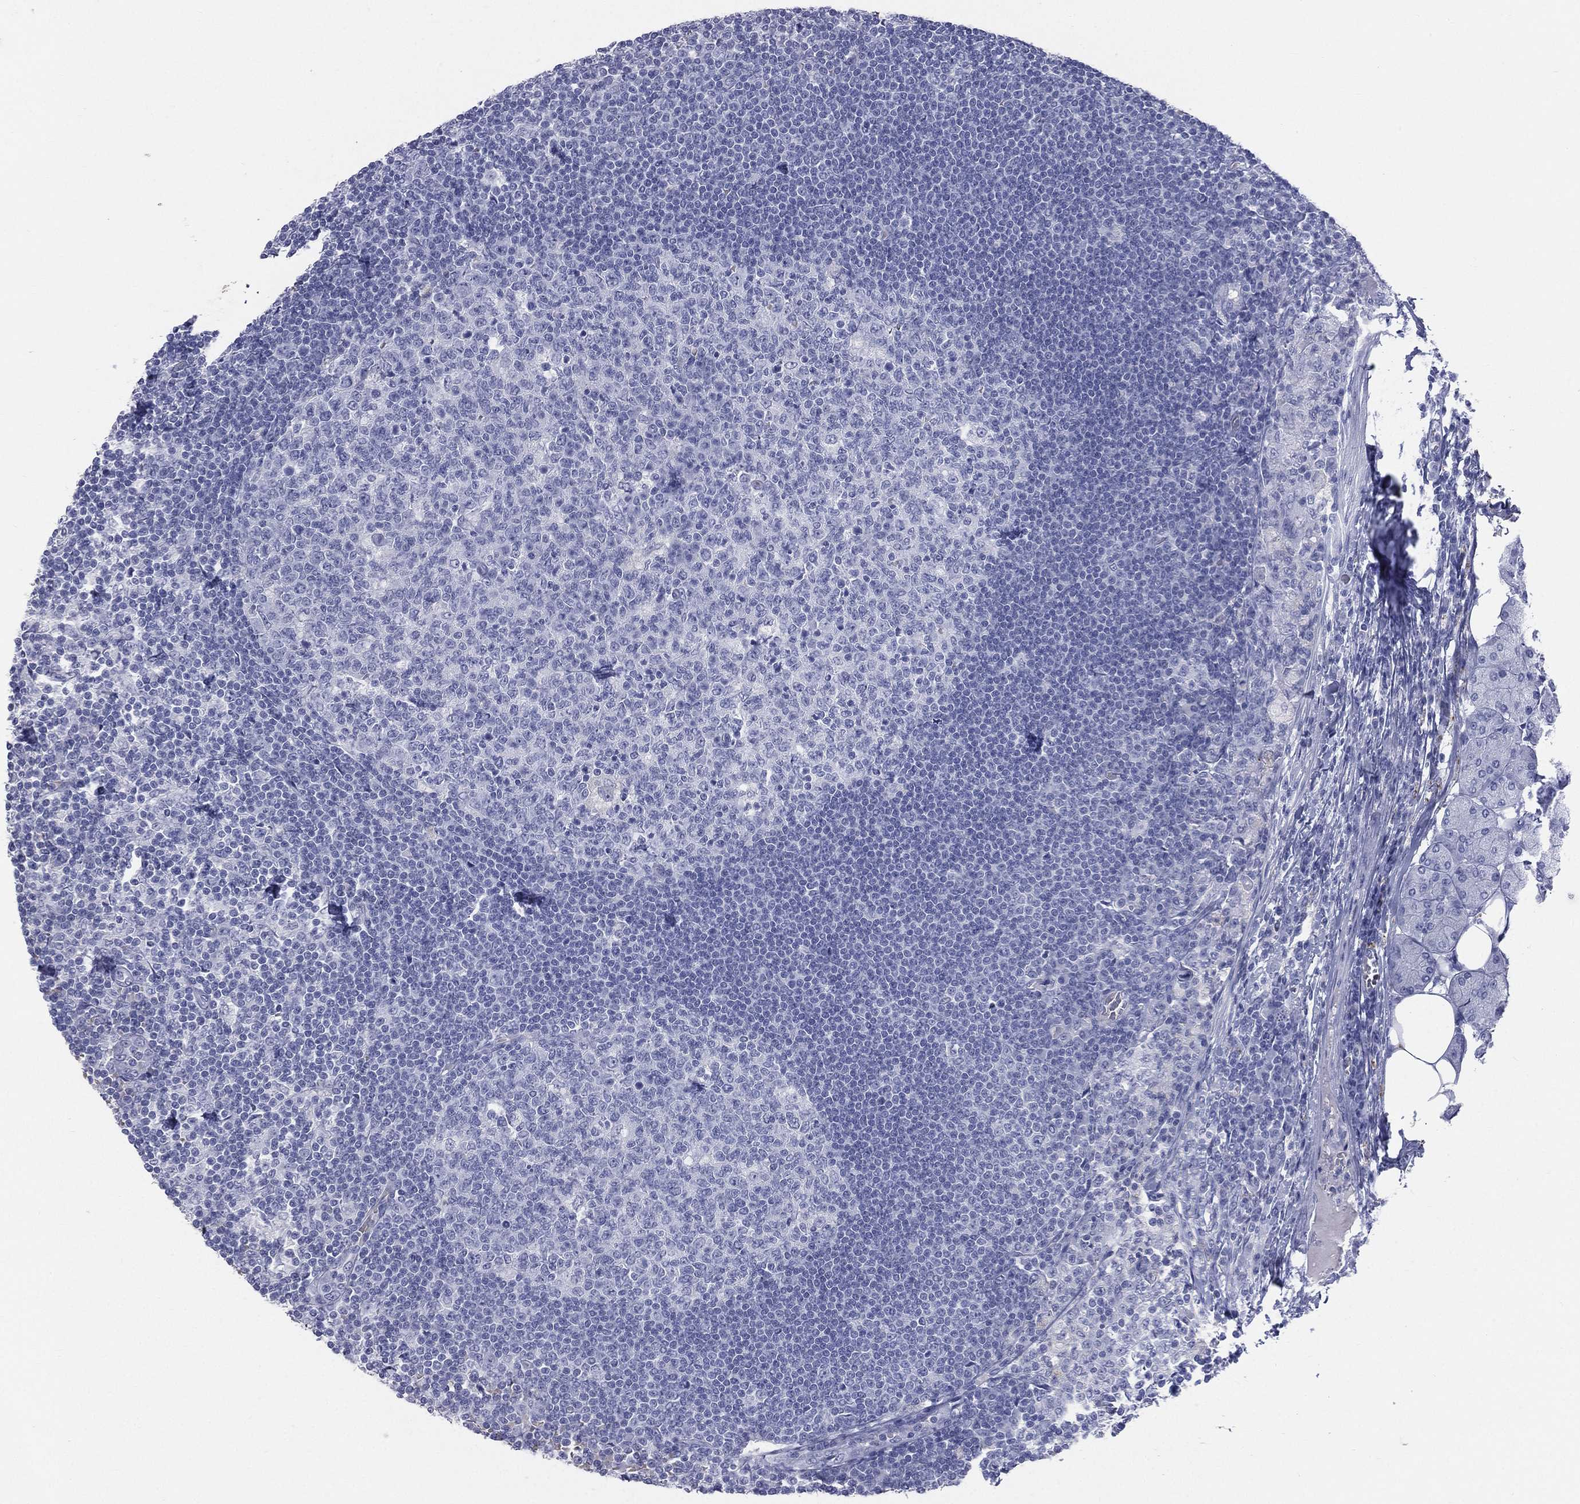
{"staining": {"intensity": "negative", "quantity": "none", "location": "none"}, "tissue": "lymph node", "cell_type": "Germinal center cells", "image_type": "normal", "snomed": [{"axis": "morphology", "description": "Normal tissue, NOS"}, {"axis": "topography", "description": "Lymph node"}, {"axis": "topography", "description": "Salivary gland"}], "caption": "IHC micrograph of normal lymph node stained for a protein (brown), which shows no expression in germinal center cells.", "gene": "HP", "patient": {"sex": "male", "age": 83}}